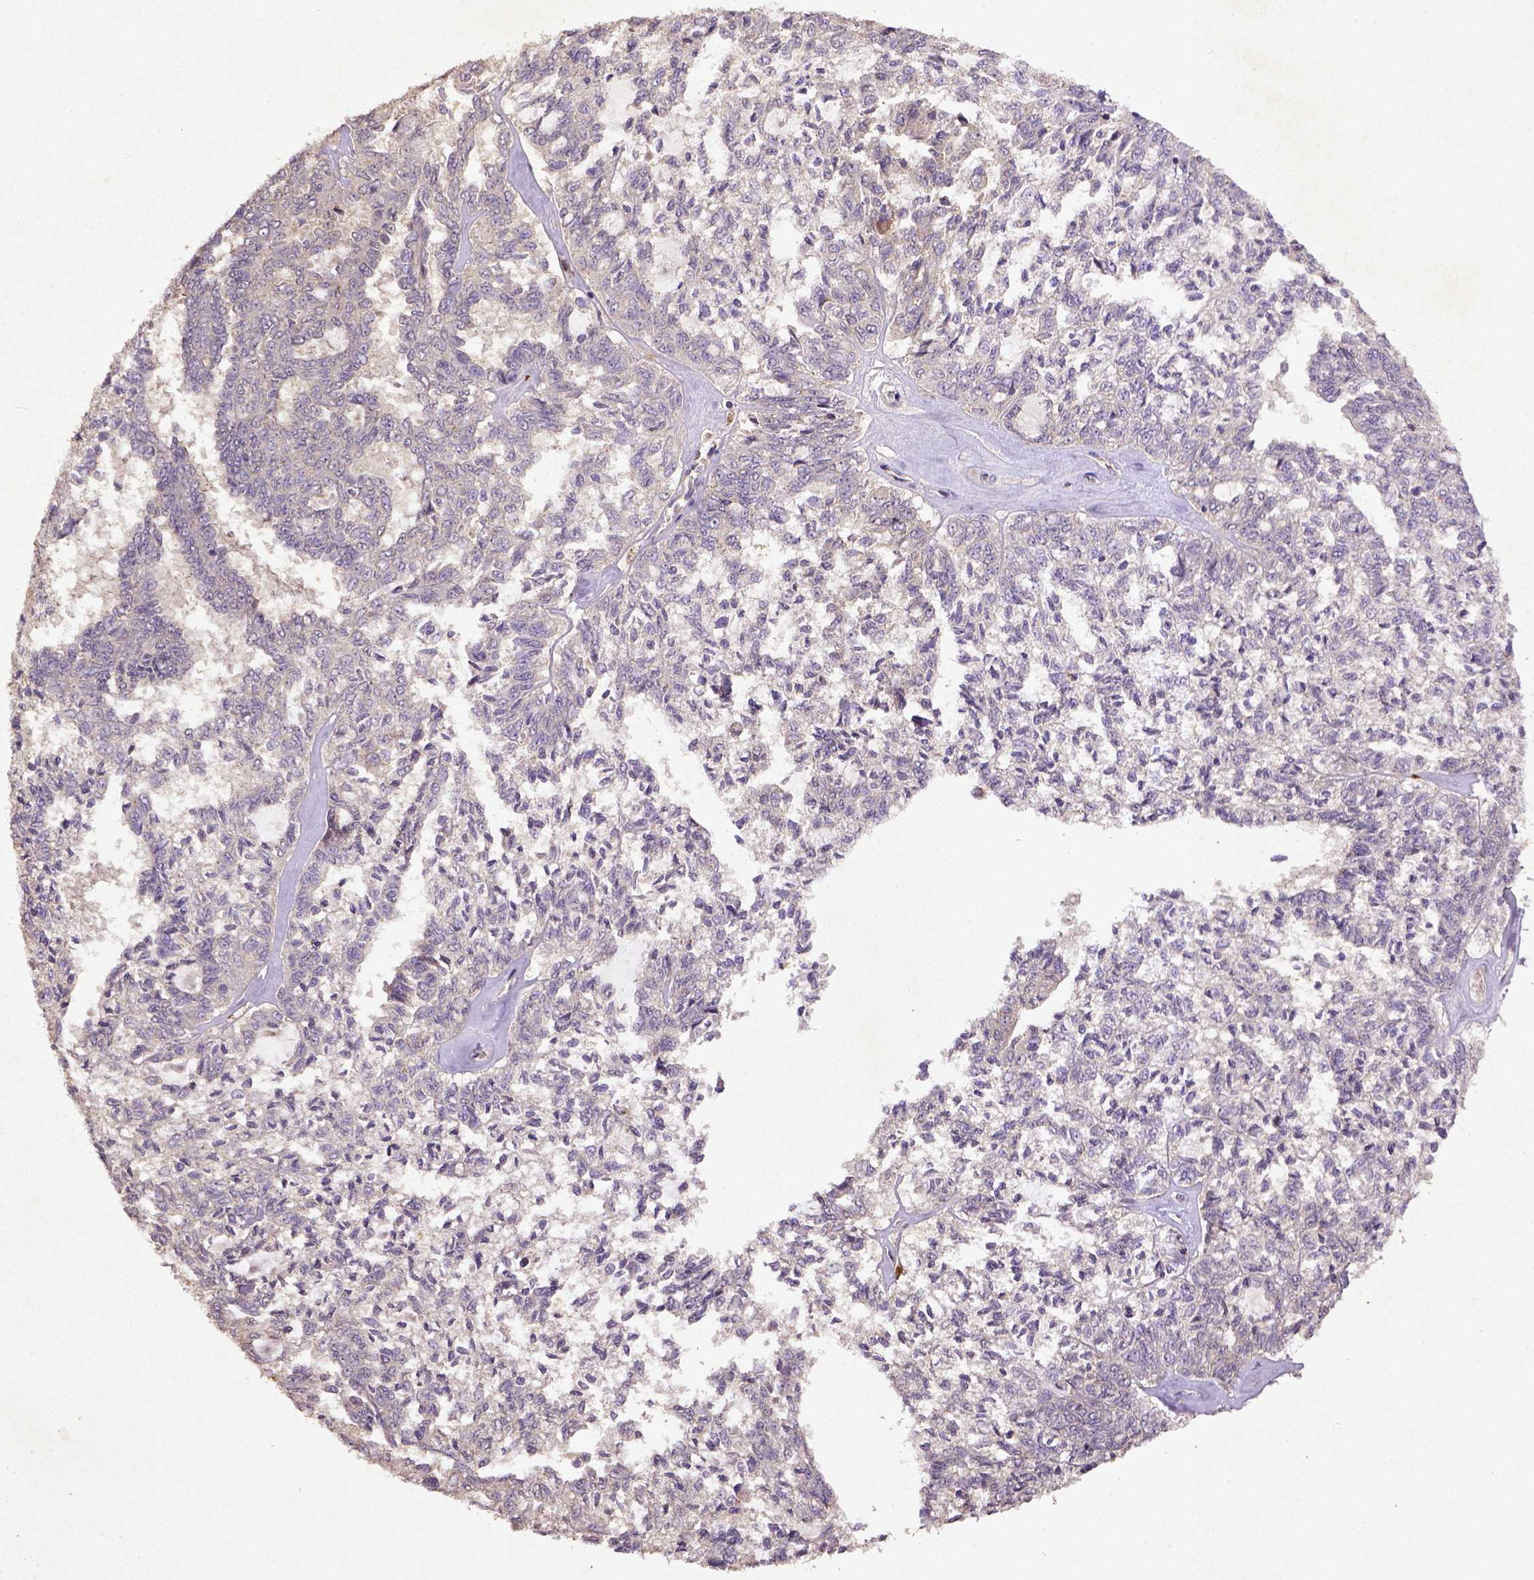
{"staining": {"intensity": "negative", "quantity": "none", "location": "none"}, "tissue": "ovarian cancer", "cell_type": "Tumor cells", "image_type": "cancer", "snomed": [{"axis": "morphology", "description": "Cystadenocarcinoma, serous, NOS"}, {"axis": "topography", "description": "Ovary"}], "caption": "Human serous cystadenocarcinoma (ovarian) stained for a protein using immunohistochemistry shows no staining in tumor cells.", "gene": "MT-CO1", "patient": {"sex": "female", "age": 71}}